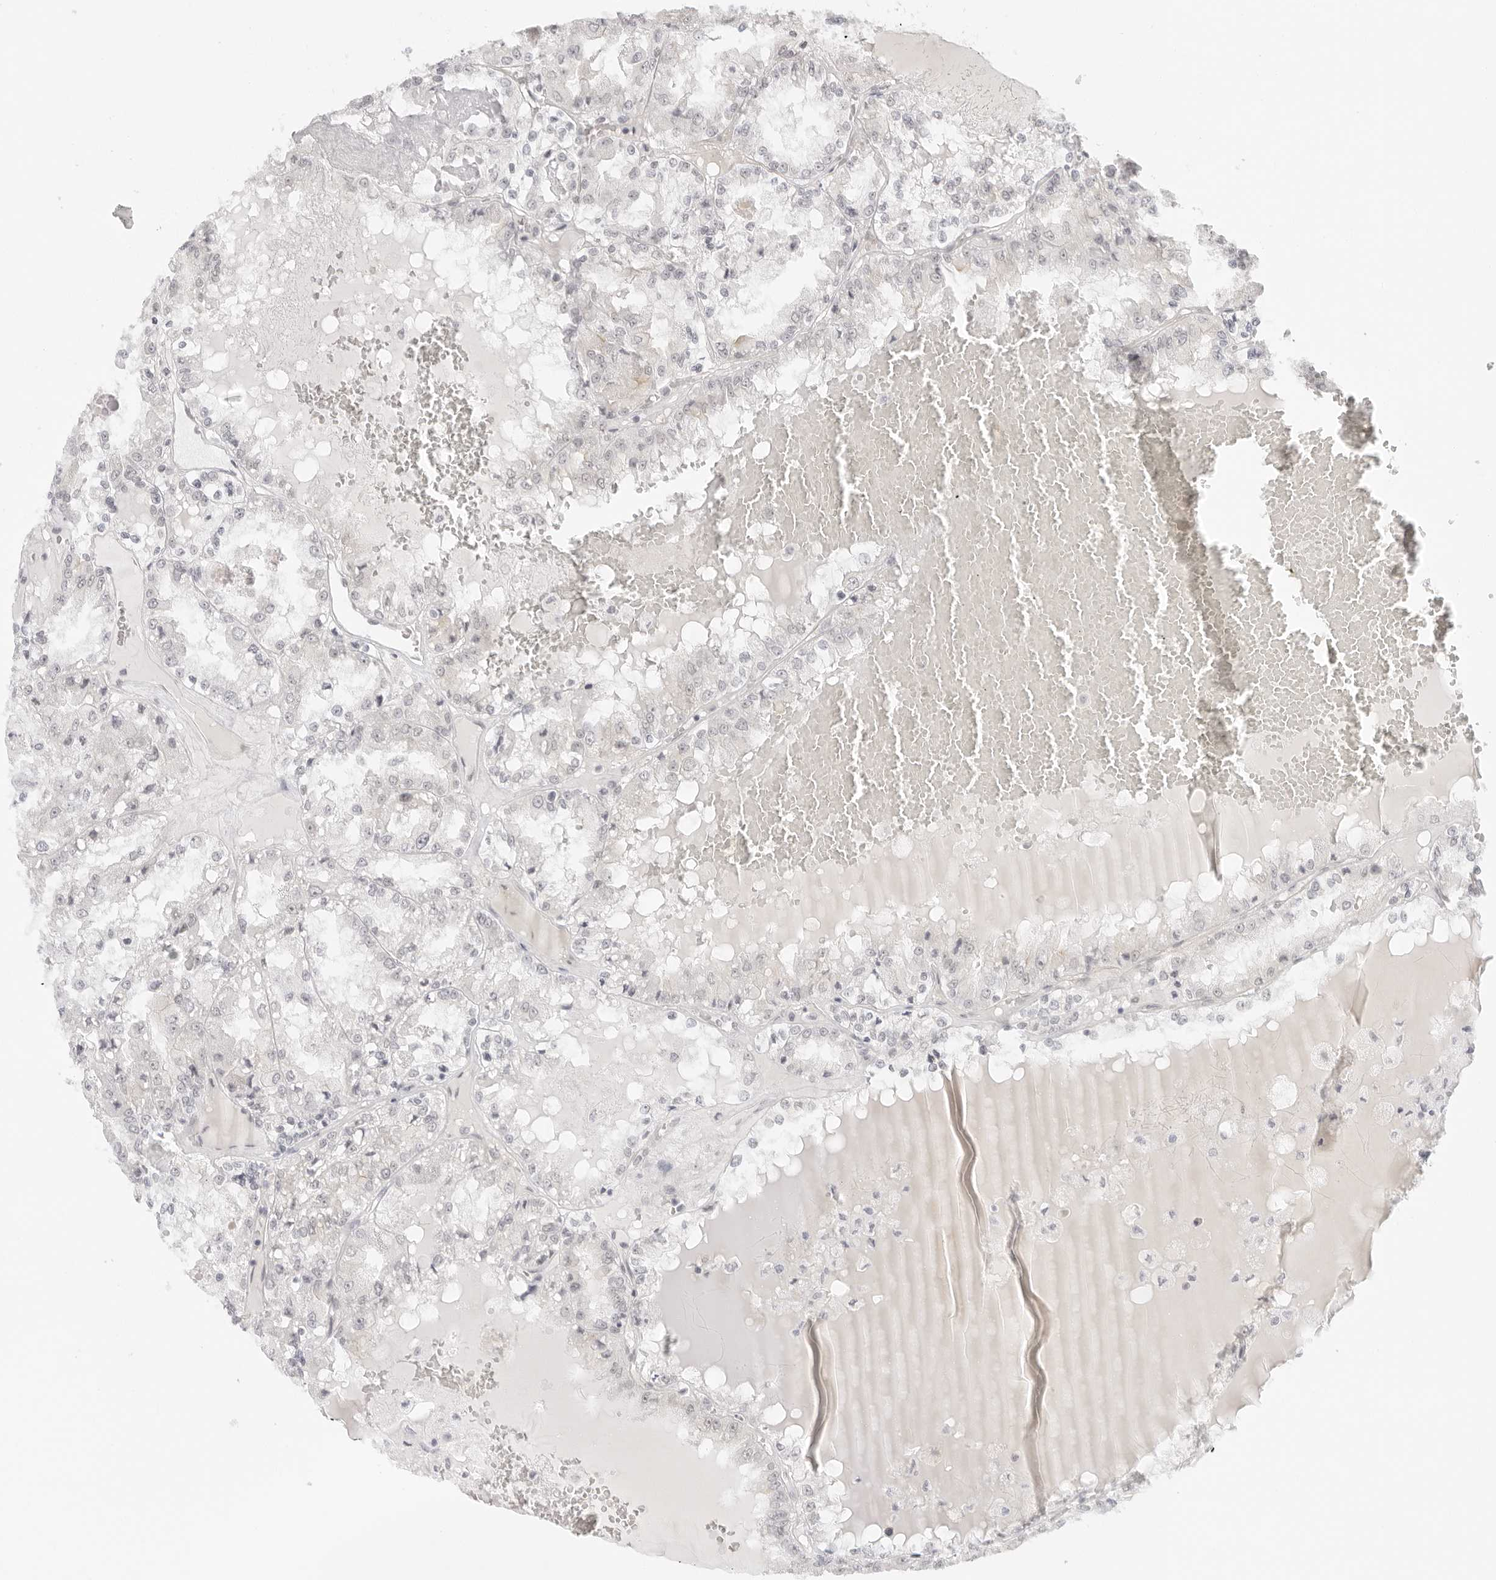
{"staining": {"intensity": "negative", "quantity": "none", "location": "none"}, "tissue": "renal cancer", "cell_type": "Tumor cells", "image_type": "cancer", "snomed": [{"axis": "morphology", "description": "Adenocarcinoma, NOS"}, {"axis": "topography", "description": "Kidney"}], "caption": "This image is of renal cancer (adenocarcinoma) stained with immunohistochemistry (IHC) to label a protein in brown with the nuclei are counter-stained blue. There is no staining in tumor cells. Nuclei are stained in blue.", "gene": "MED18", "patient": {"sex": "female", "age": 56}}